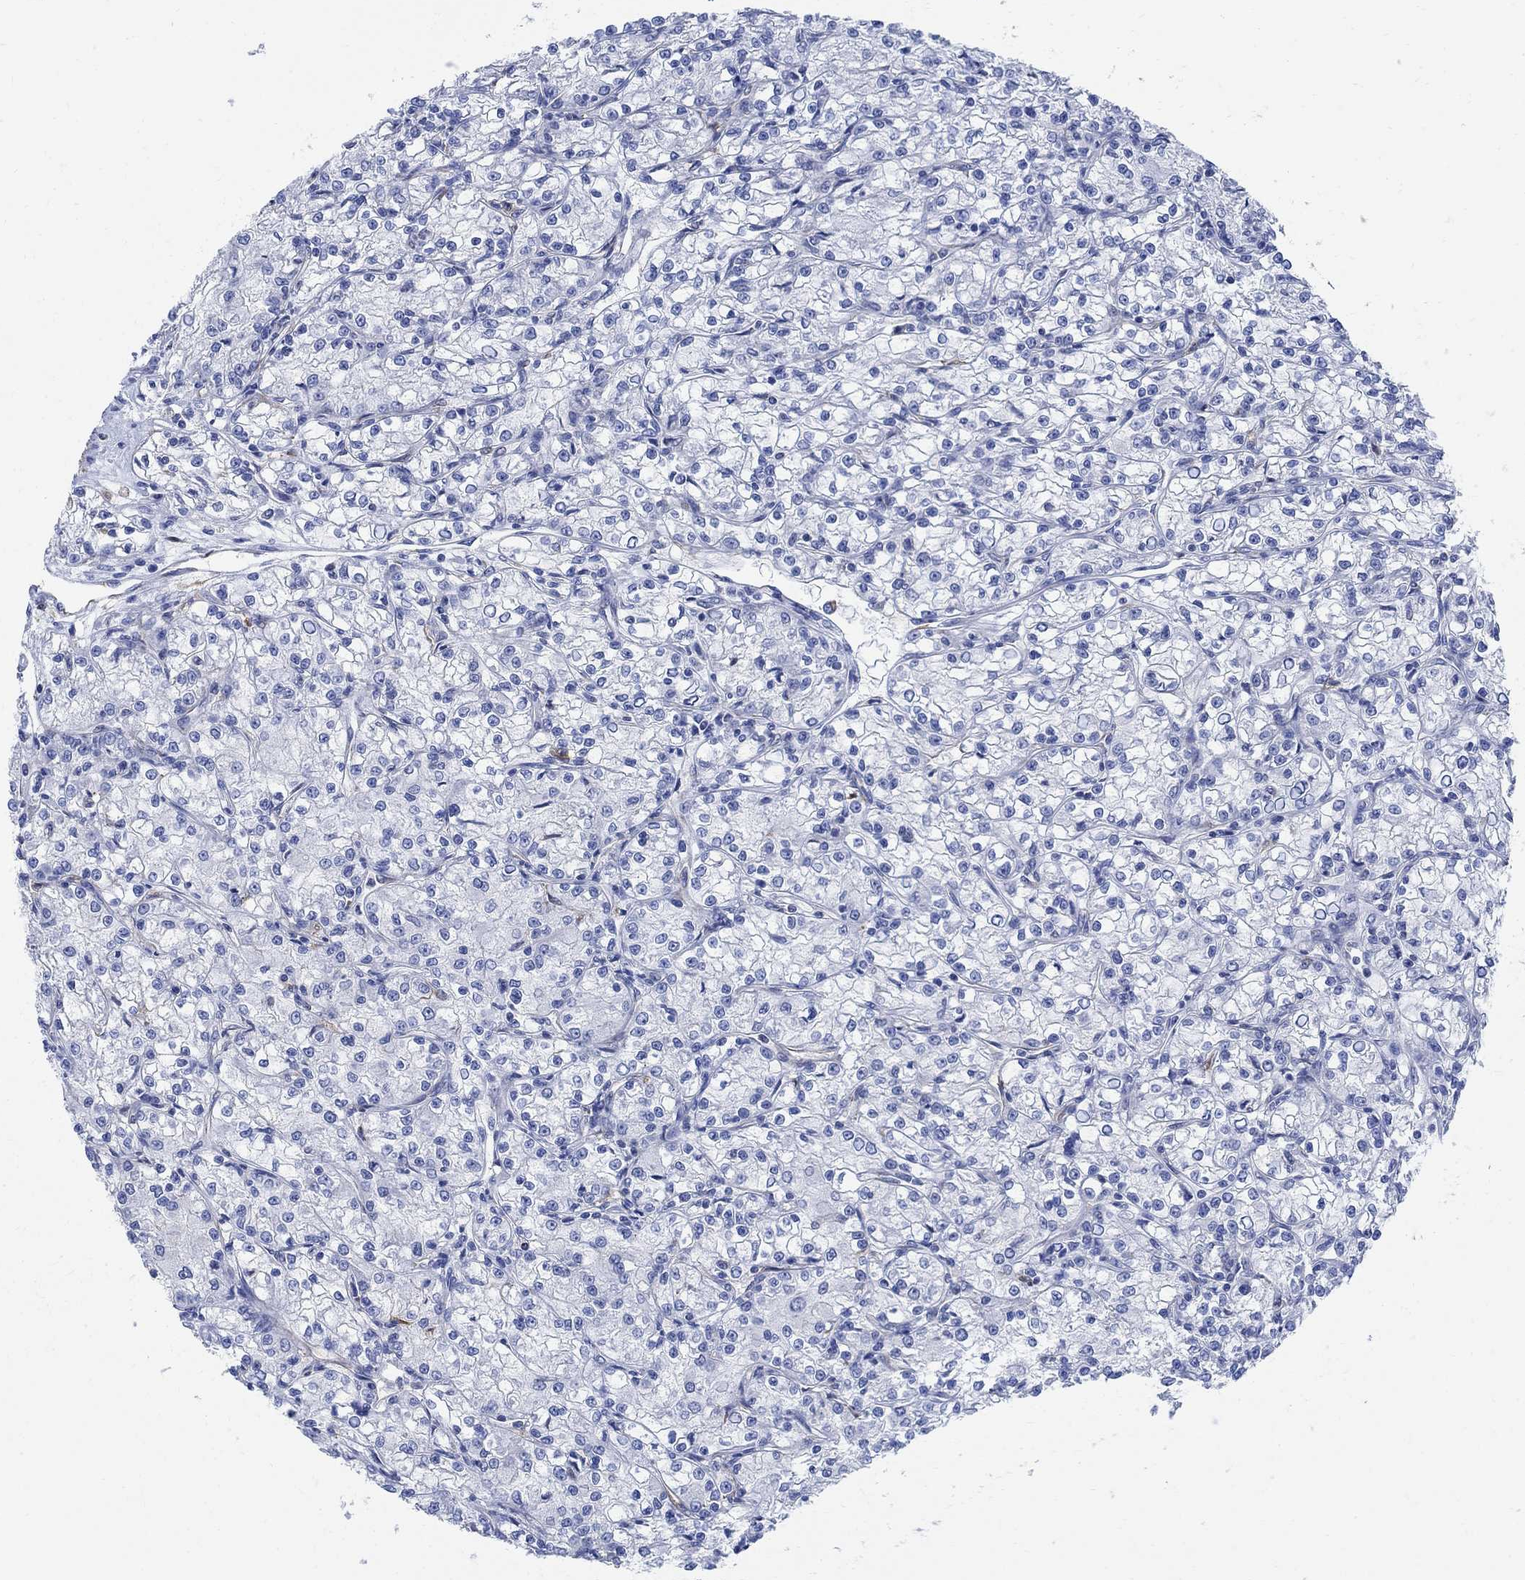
{"staining": {"intensity": "negative", "quantity": "none", "location": "none"}, "tissue": "renal cancer", "cell_type": "Tumor cells", "image_type": "cancer", "snomed": [{"axis": "morphology", "description": "Adenocarcinoma, NOS"}, {"axis": "topography", "description": "Kidney"}], "caption": "Immunohistochemistry (IHC) photomicrograph of renal cancer (adenocarcinoma) stained for a protein (brown), which demonstrates no expression in tumor cells.", "gene": "PHF21B", "patient": {"sex": "female", "age": 59}}